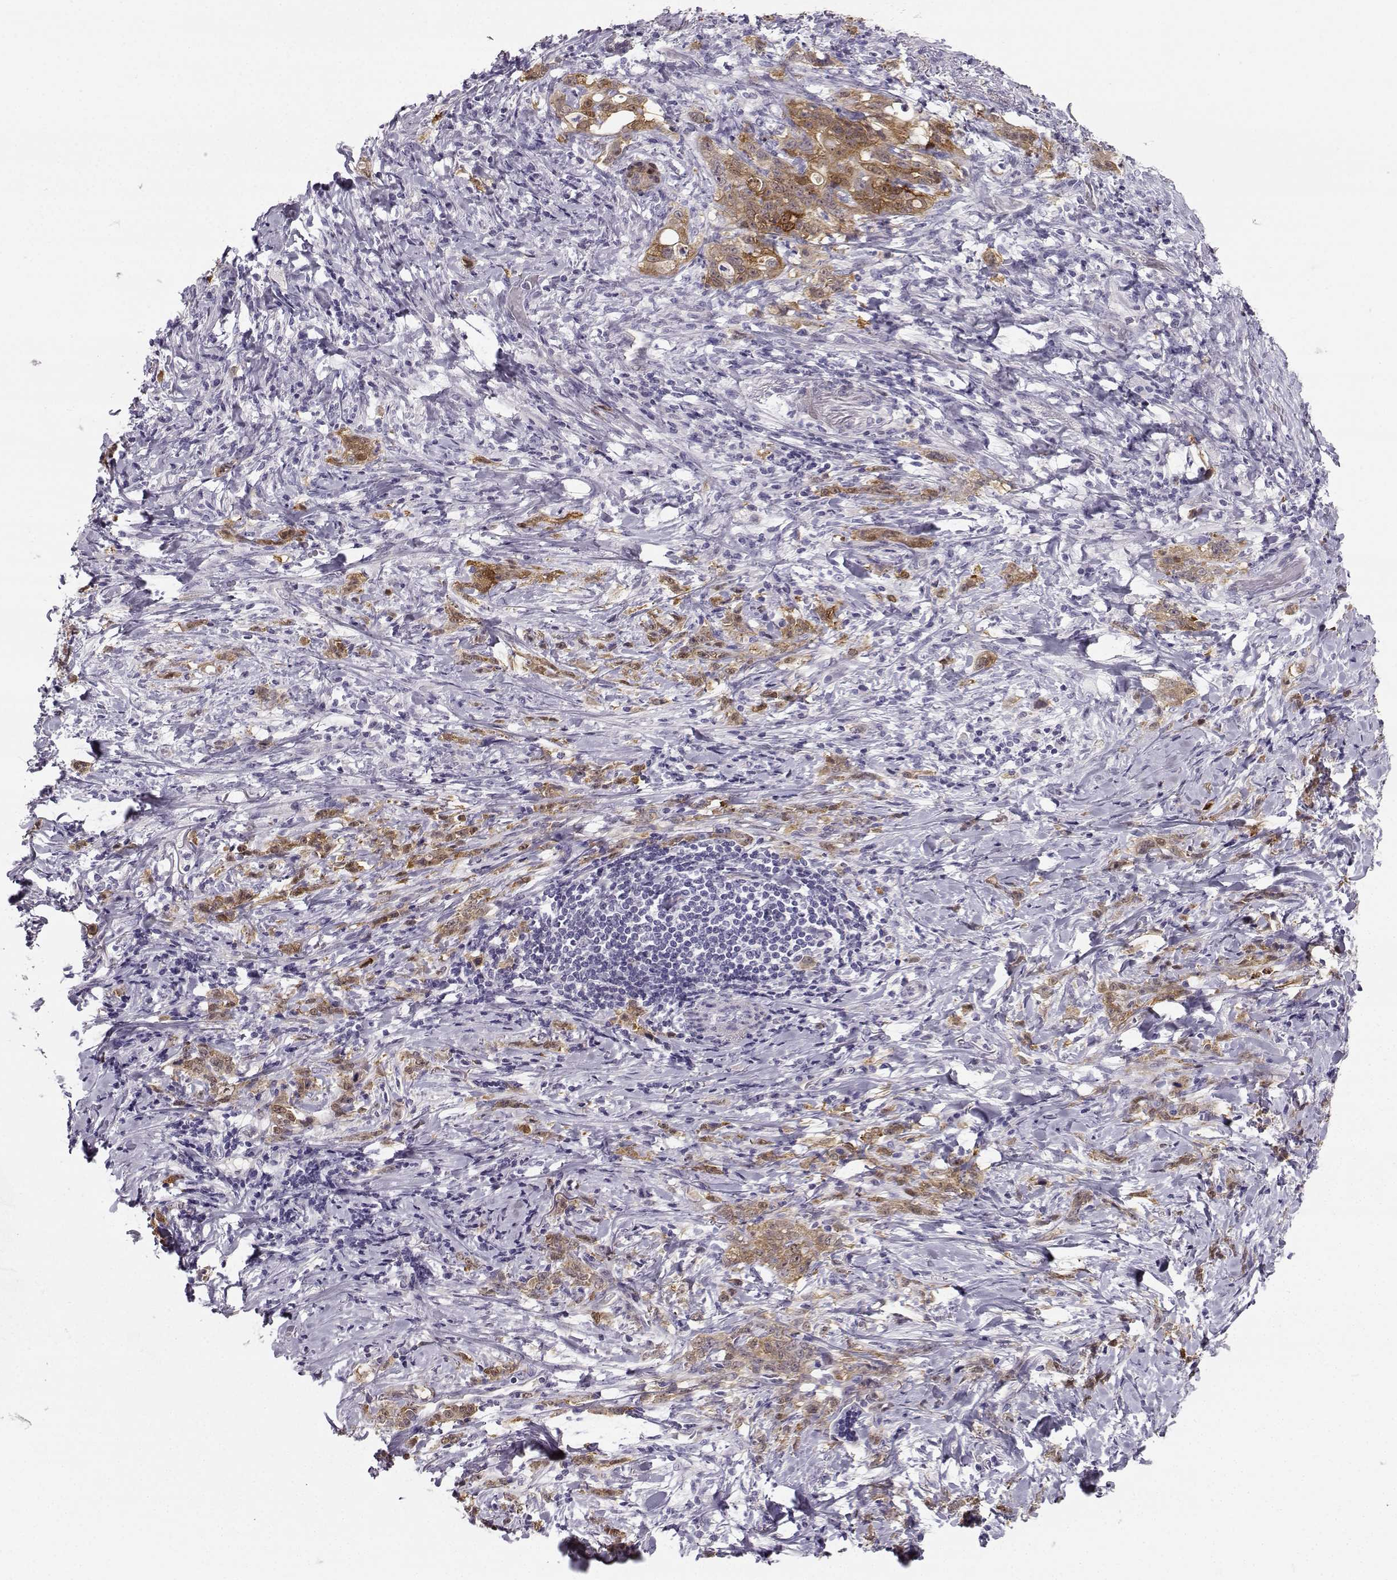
{"staining": {"intensity": "moderate", "quantity": ">75%", "location": "cytoplasmic/membranous"}, "tissue": "stomach cancer", "cell_type": "Tumor cells", "image_type": "cancer", "snomed": [{"axis": "morphology", "description": "Adenocarcinoma, NOS"}, {"axis": "topography", "description": "Stomach, lower"}], "caption": "Stomach cancer (adenocarcinoma) was stained to show a protein in brown. There is medium levels of moderate cytoplasmic/membranous staining in about >75% of tumor cells. Using DAB (3,3'-diaminobenzidine) (brown) and hematoxylin (blue) stains, captured at high magnification using brightfield microscopy.", "gene": "NQO1", "patient": {"sex": "male", "age": 88}}